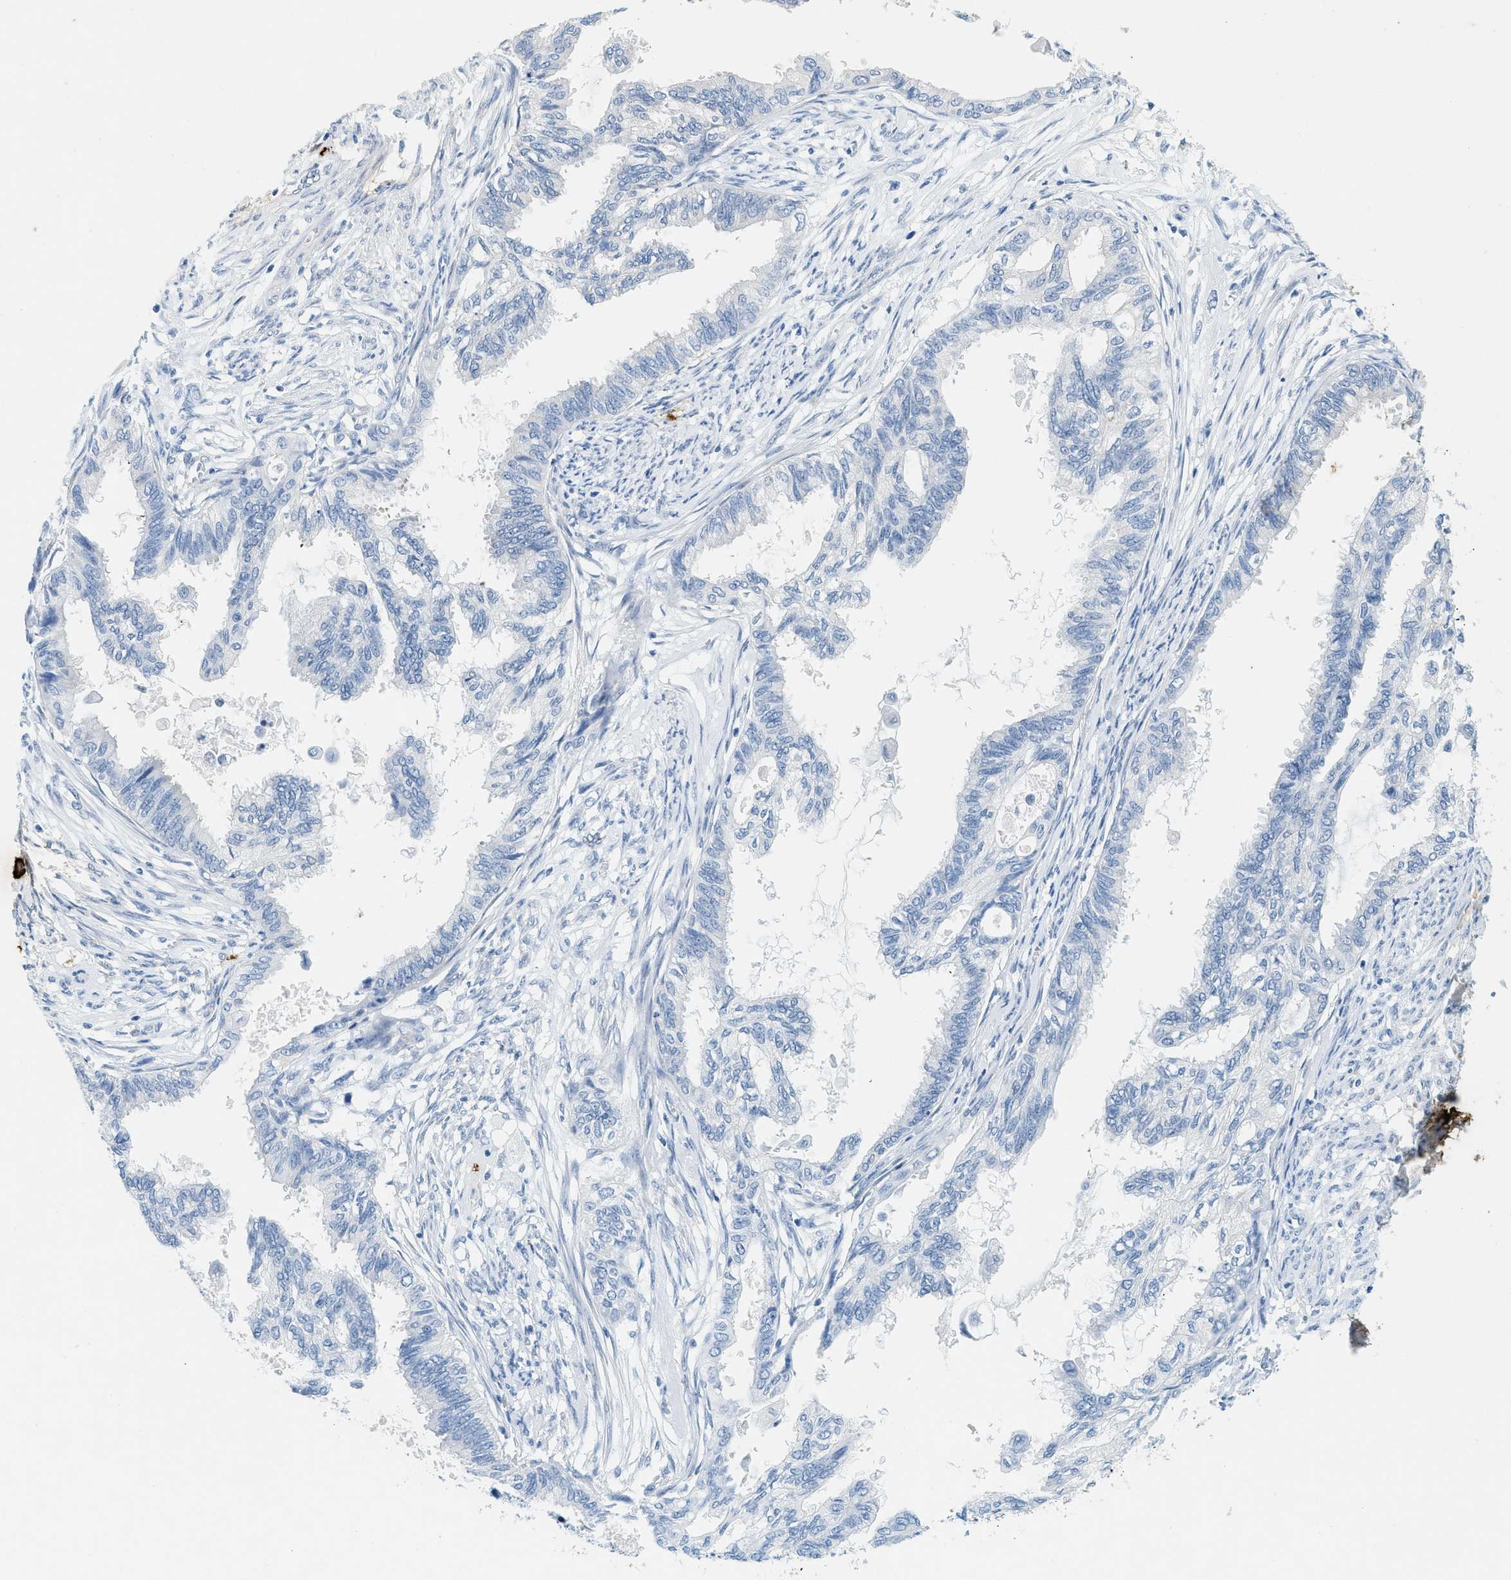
{"staining": {"intensity": "negative", "quantity": "none", "location": "none"}, "tissue": "cervical cancer", "cell_type": "Tumor cells", "image_type": "cancer", "snomed": [{"axis": "morphology", "description": "Normal tissue, NOS"}, {"axis": "morphology", "description": "Adenocarcinoma, NOS"}, {"axis": "topography", "description": "Cervix"}, {"axis": "topography", "description": "Endometrium"}], "caption": "Adenocarcinoma (cervical) was stained to show a protein in brown. There is no significant staining in tumor cells.", "gene": "TPSAB1", "patient": {"sex": "female", "age": 86}}